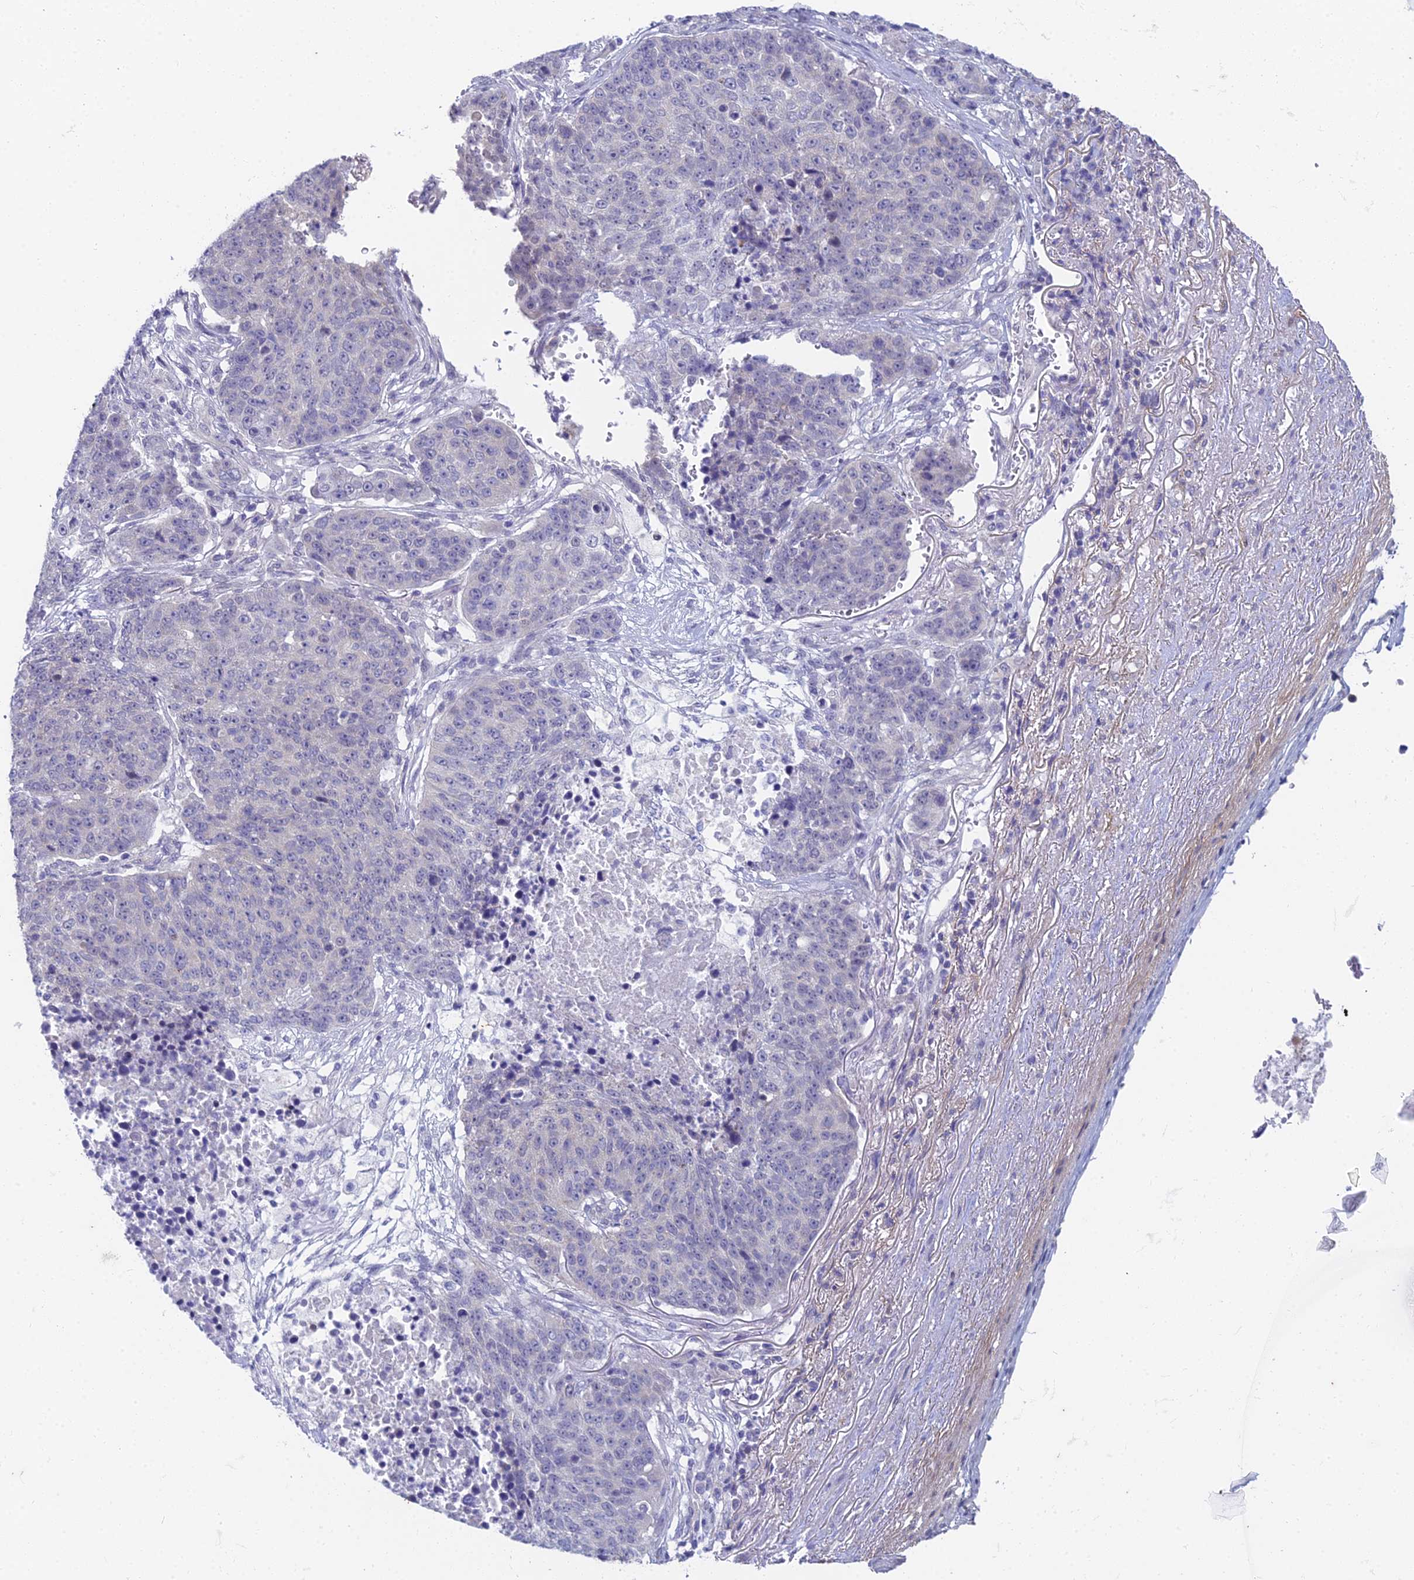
{"staining": {"intensity": "negative", "quantity": "none", "location": "none"}, "tissue": "lung cancer", "cell_type": "Tumor cells", "image_type": "cancer", "snomed": [{"axis": "morphology", "description": "Normal tissue, NOS"}, {"axis": "morphology", "description": "Squamous cell carcinoma, NOS"}, {"axis": "topography", "description": "Lymph node"}, {"axis": "topography", "description": "Lung"}], "caption": "The micrograph exhibits no staining of tumor cells in squamous cell carcinoma (lung). (DAB (3,3'-diaminobenzidine) IHC visualized using brightfield microscopy, high magnification).", "gene": "EEF2KMT", "patient": {"sex": "male", "age": 66}}